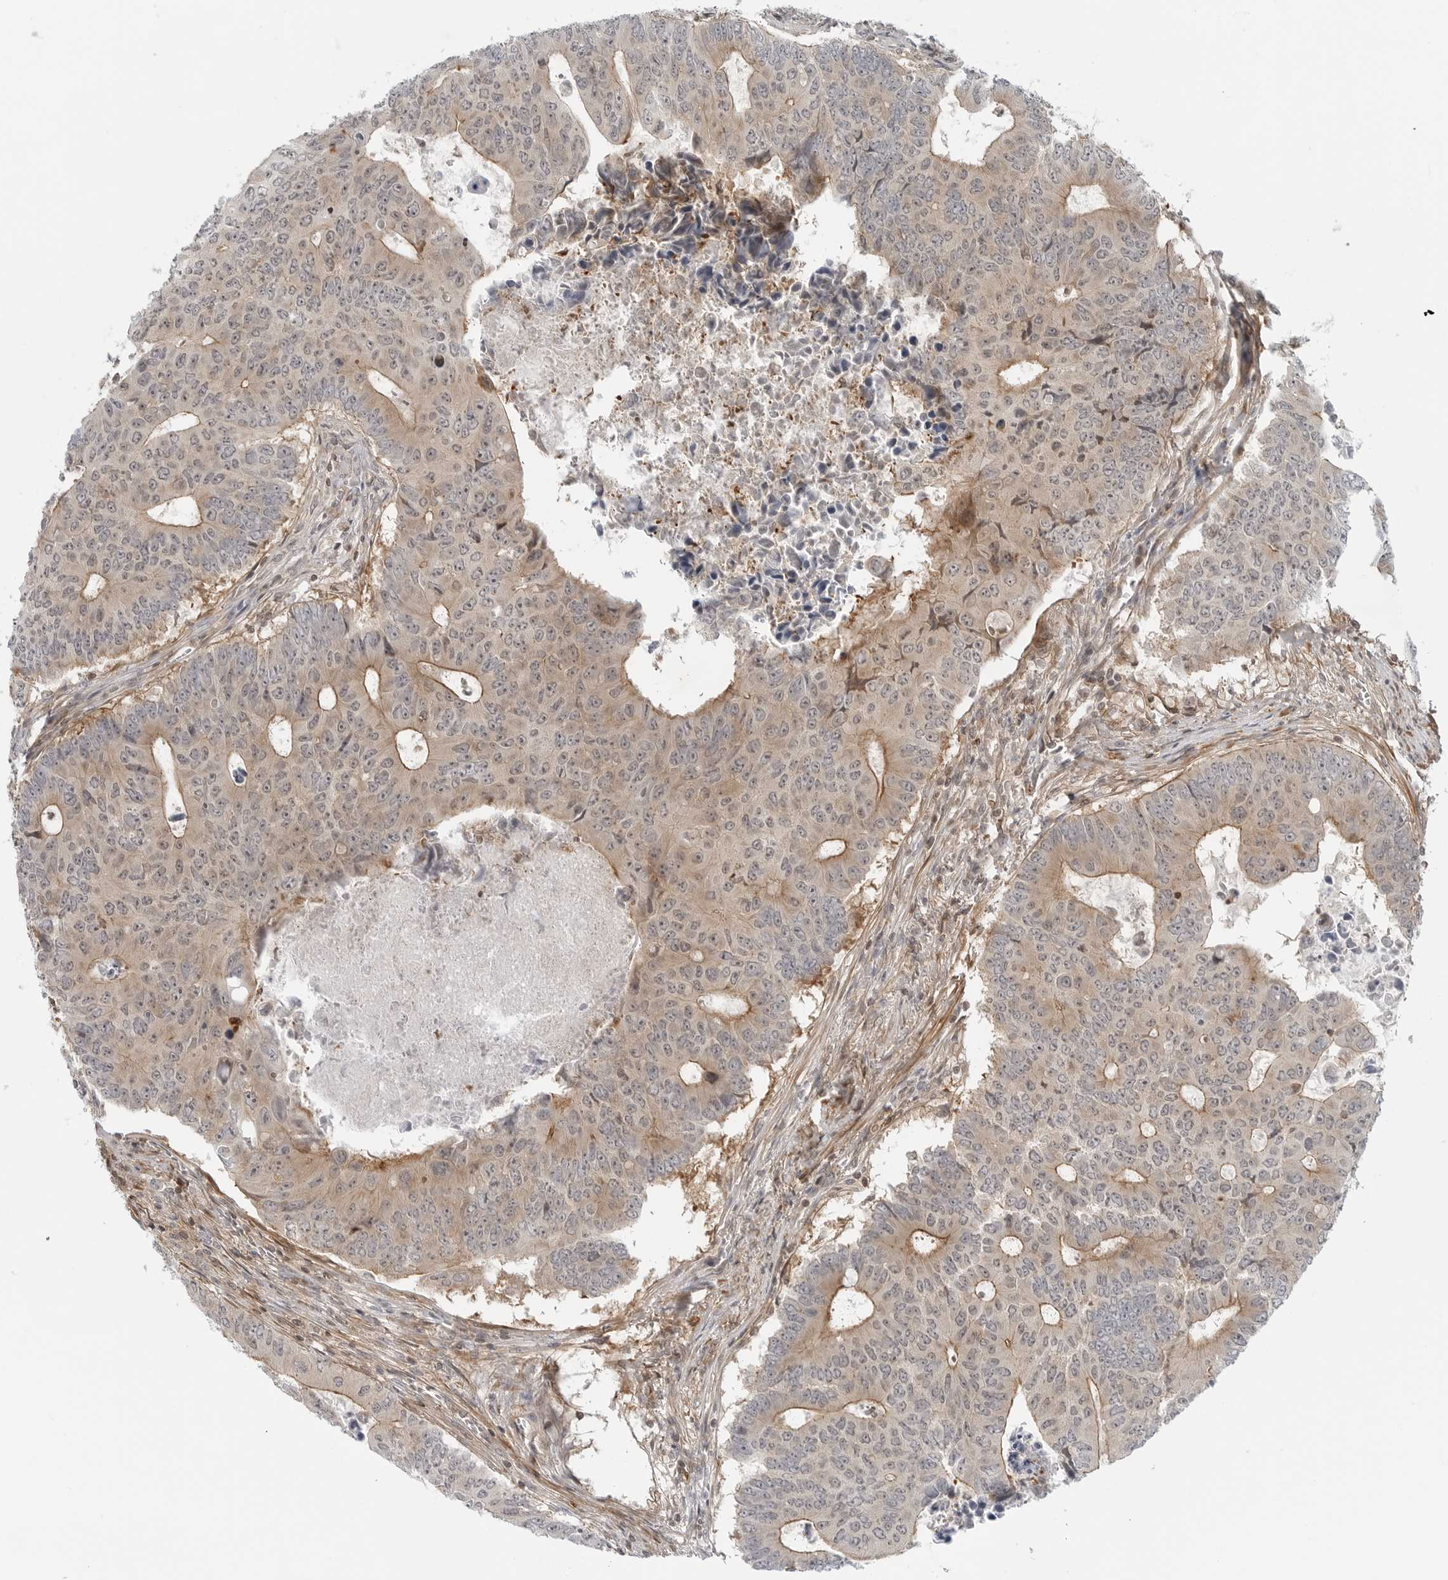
{"staining": {"intensity": "moderate", "quantity": "<25%", "location": "cytoplasmic/membranous"}, "tissue": "colorectal cancer", "cell_type": "Tumor cells", "image_type": "cancer", "snomed": [{"axis": "morphology", "description": "Adenocarcinoma, NOS"}, {"axis": "topography", "description": "Colon"}], "caption": "Immunohistochemical staining of human adenocarcinoma (colorectal) reveals low levels of moderate cytoplasmic/membranous staining in about <25% of tumor cells.", "gene": "STXBP3", "patient": {"sex": "male", "age": 87}}